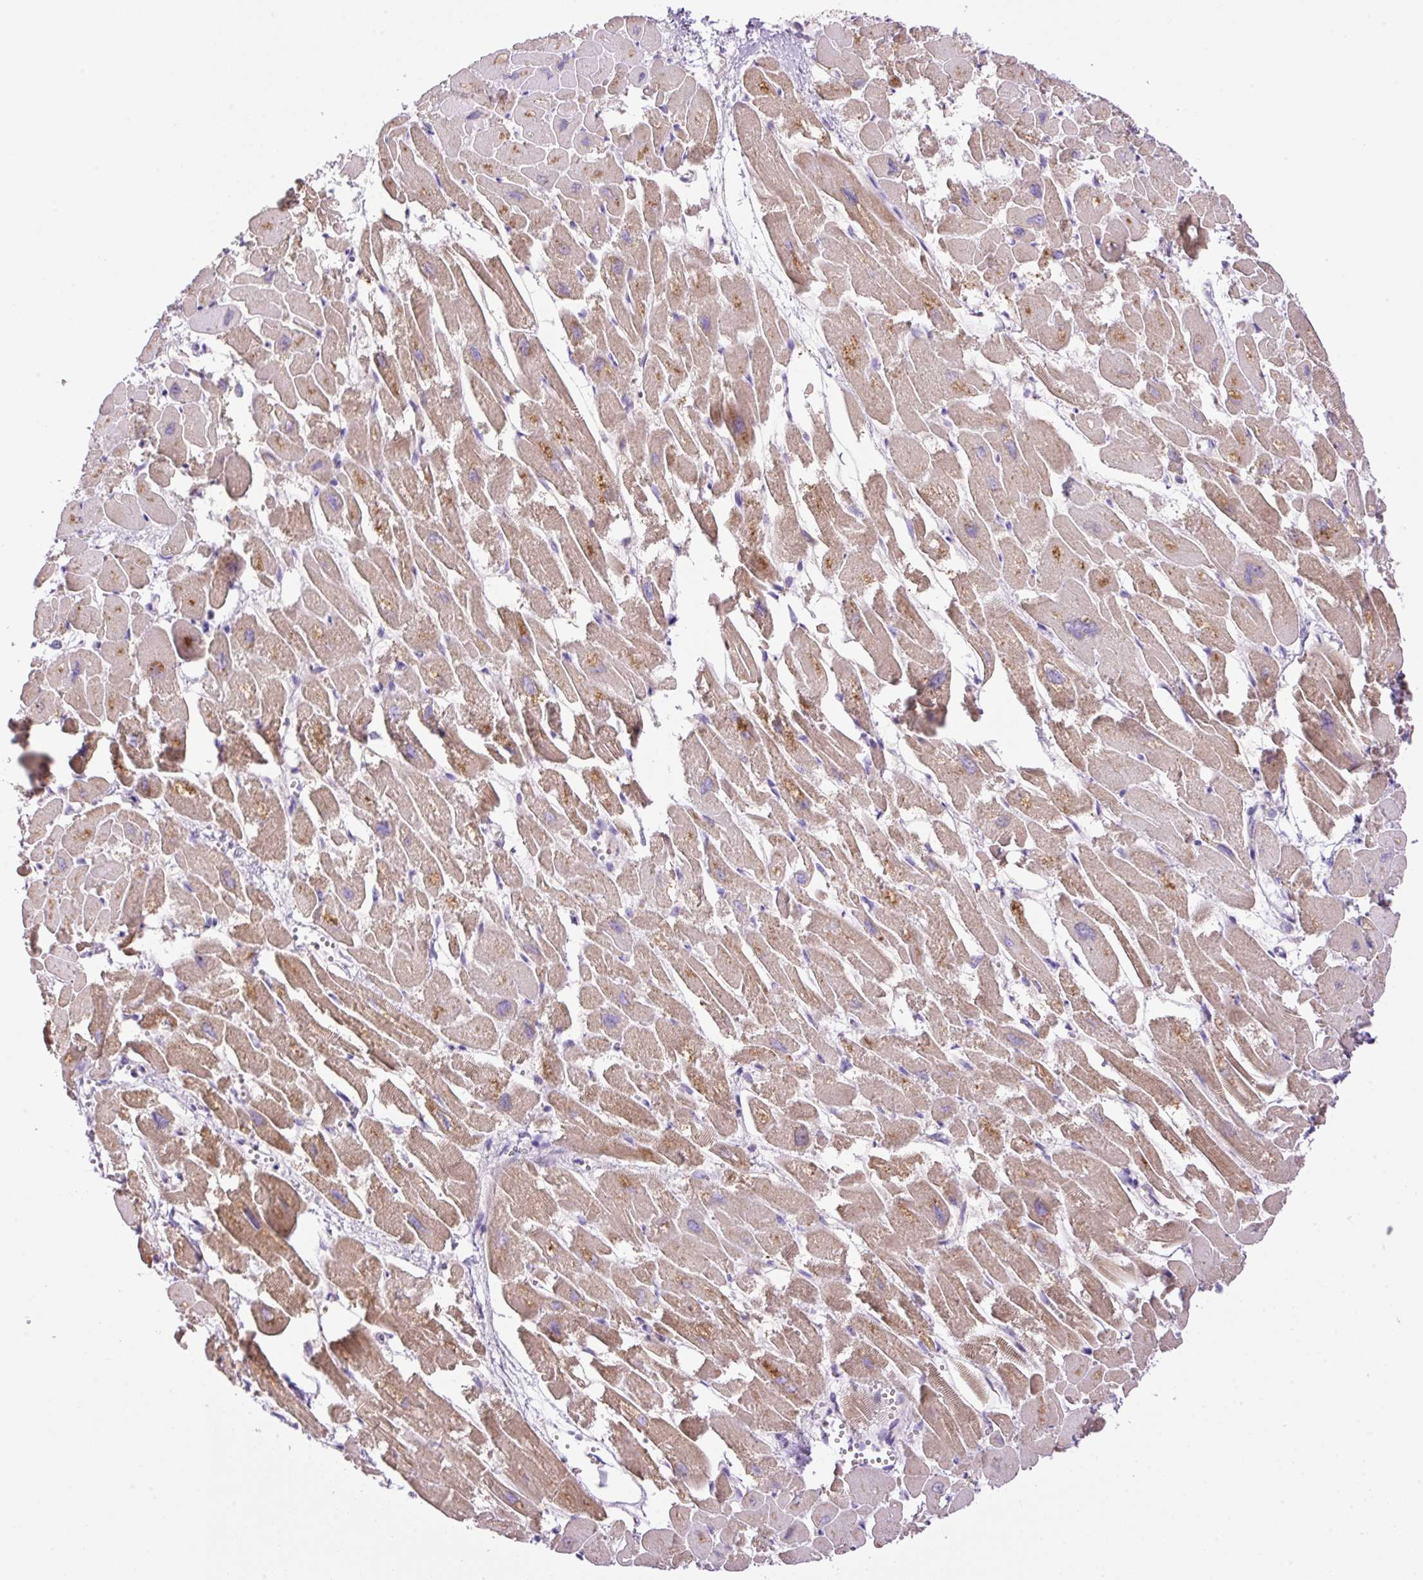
{"staining": {"intensity": "strong", "quantity": "25%-75%", "location": "cytoplasmic/membranous"}, "tissue": "heart muscle", "cell_type": "Cardiomyocytes", "image_type": "normal", "snomed": [{"axis": "morphology", "description": "Normal tissue, NOS"}, {"axis": "topography", "description": "Heart"}], "caption": "Immunohistochemical staining of benign human heart muscle displays high levels of strong cytoplasmic/membranous staining in approximately 25%-75% of cardiomyocytes.", "gene": "NF1", "patient": {"sex": "male", "age": 54}}